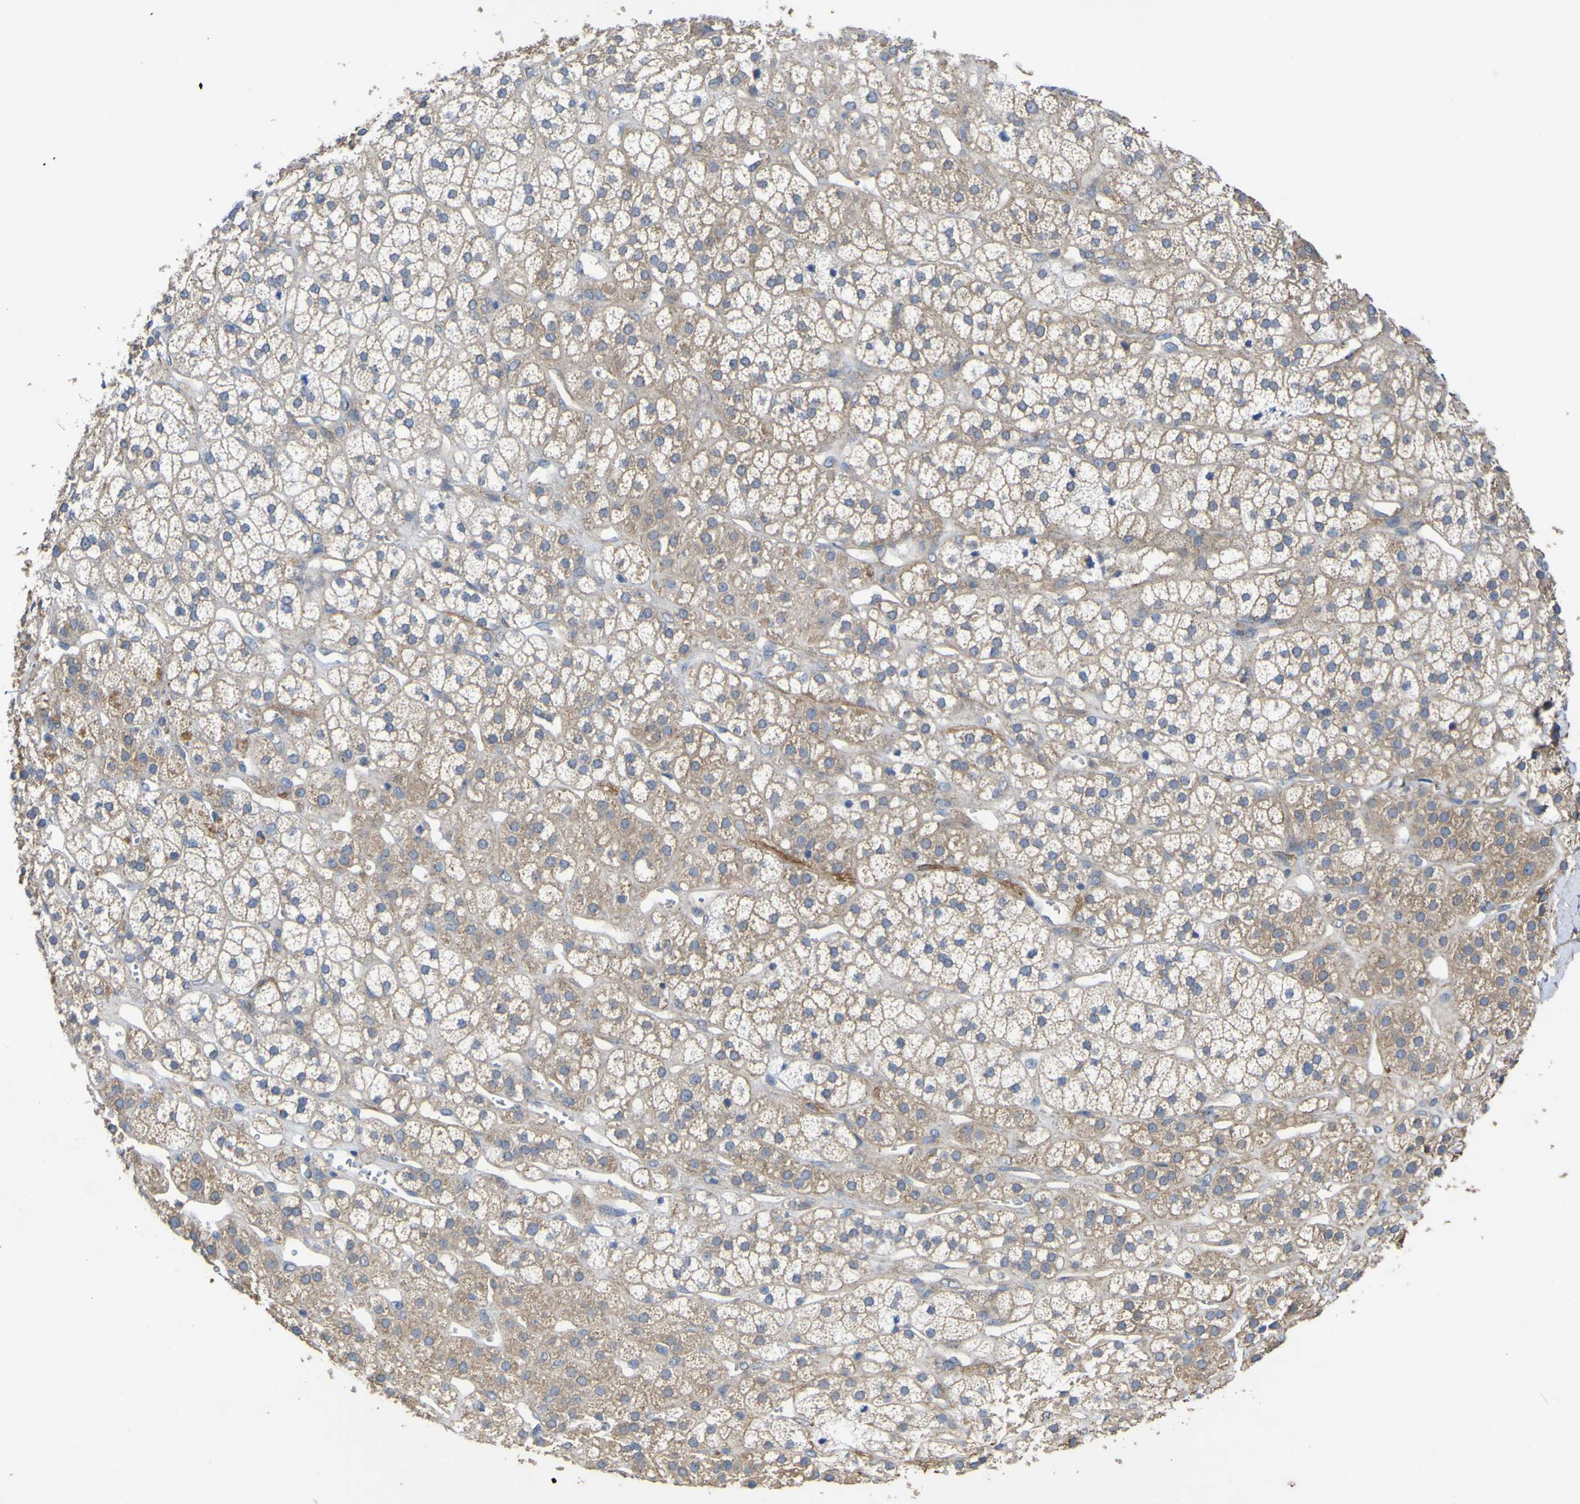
{"staining": {"intensity": "moderate", "quantity": ">75%", "location": "cytoplasmic/membranous"}, "tissue": "adrenal gland", "cell_type": "Glandular cells", "image_type": "normal", "snomed": [{"axis": "morphology", "description": "Normal tissue, NOS"}, {"axis": "topography", "description": "Adrenal gland"}], "caption": "DAB immunohistochemical staining of unremarkable adrenal gland demonstrates moderate cytoplasmic/membranous protein expression in about >75% of glandular cells.", "gene": "TNFSF15", "patient": {"sex": "male", "age": 56}}